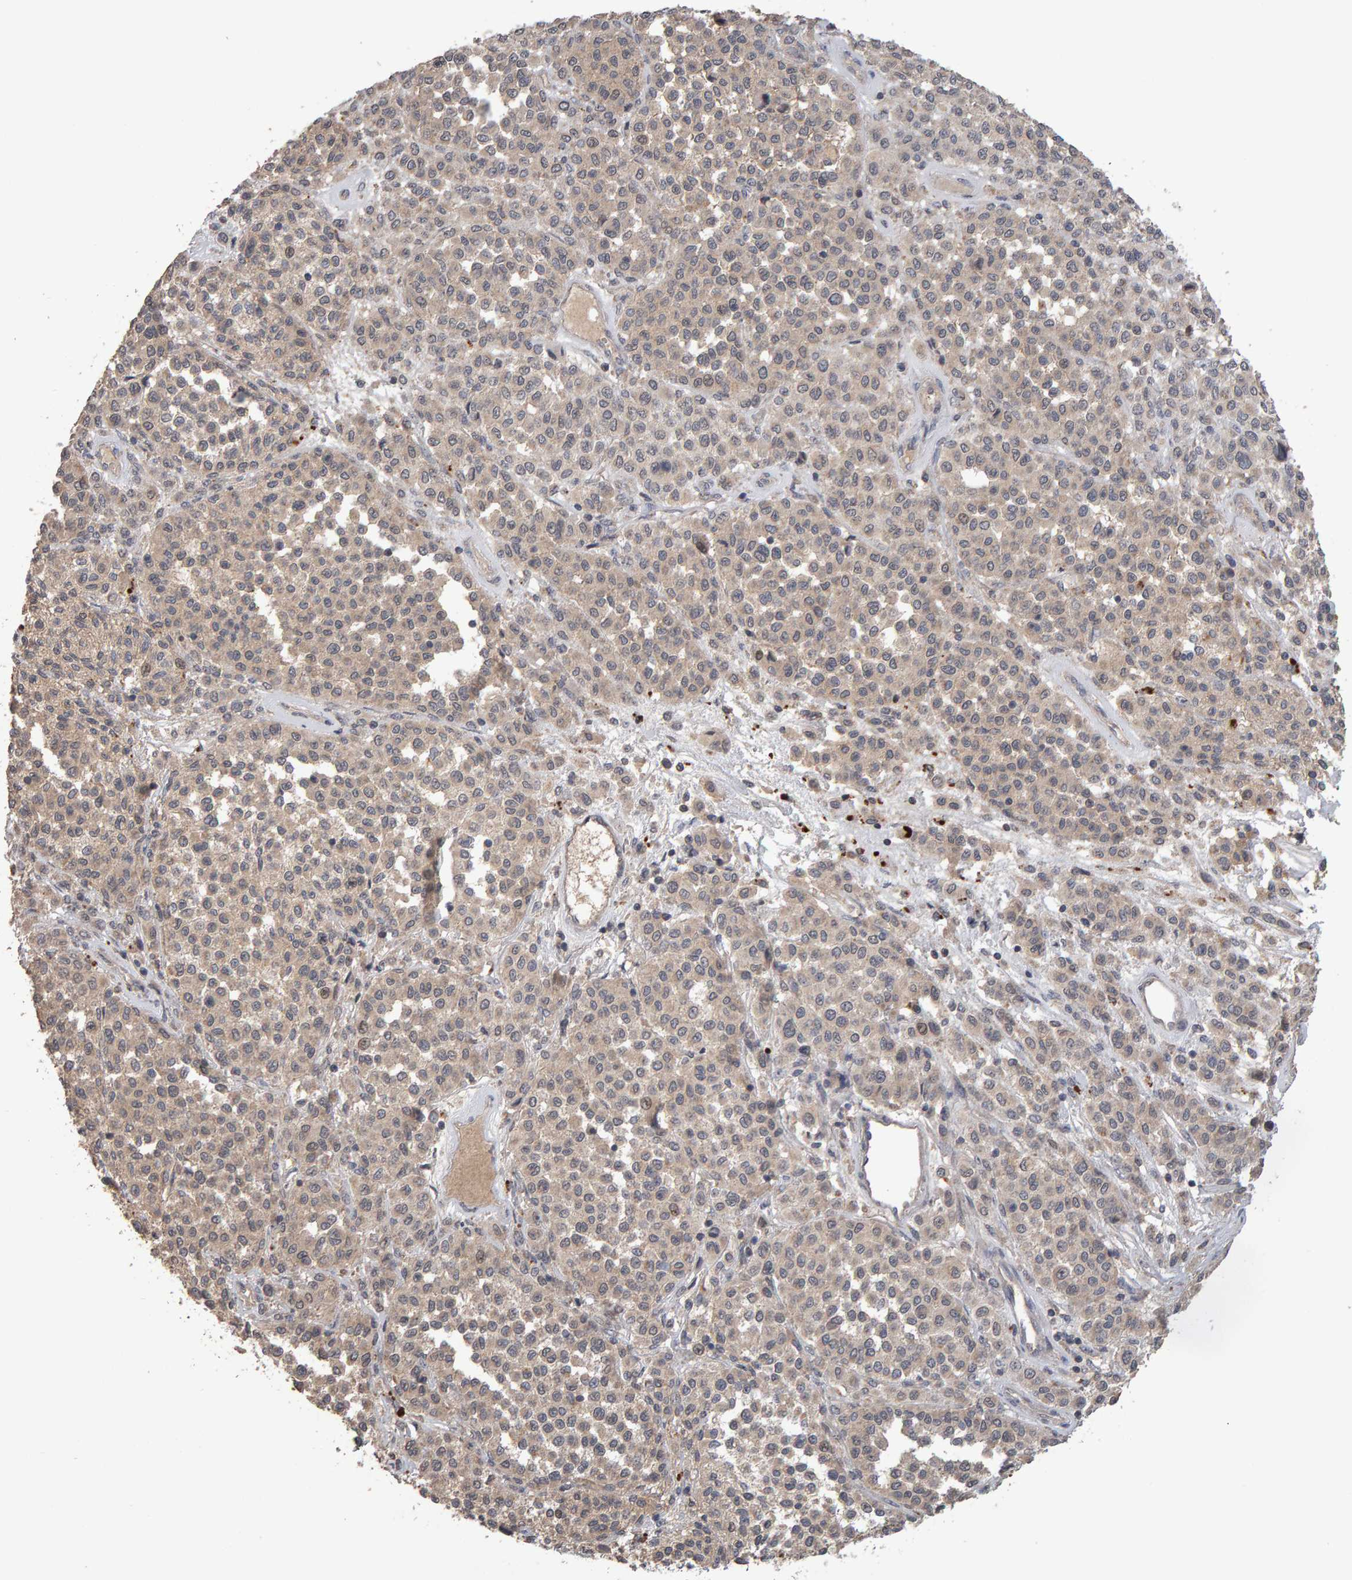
{"staining": {"intensity": "weak", "quantity": "25%-75%", "location": "cytoplasmic/membranous"}, "tissue": "melanoma", "cell_type": "Tumor cells", "image_type": "cancer", "snomed": [{"axis": "morphology", "description": "Malignant melanoma, Metastatic site"}, {"axis": "topography", "description": "Pancreas"}], "caption": "Immunohistochemical staining of malignant melanoma (metastatic site) exhibits weak cytoplasmic/membranous protein expression in about 25%-75% of tumor cells.", "gene": "COASY", "patient": {"sex": "female", "age": 30}}